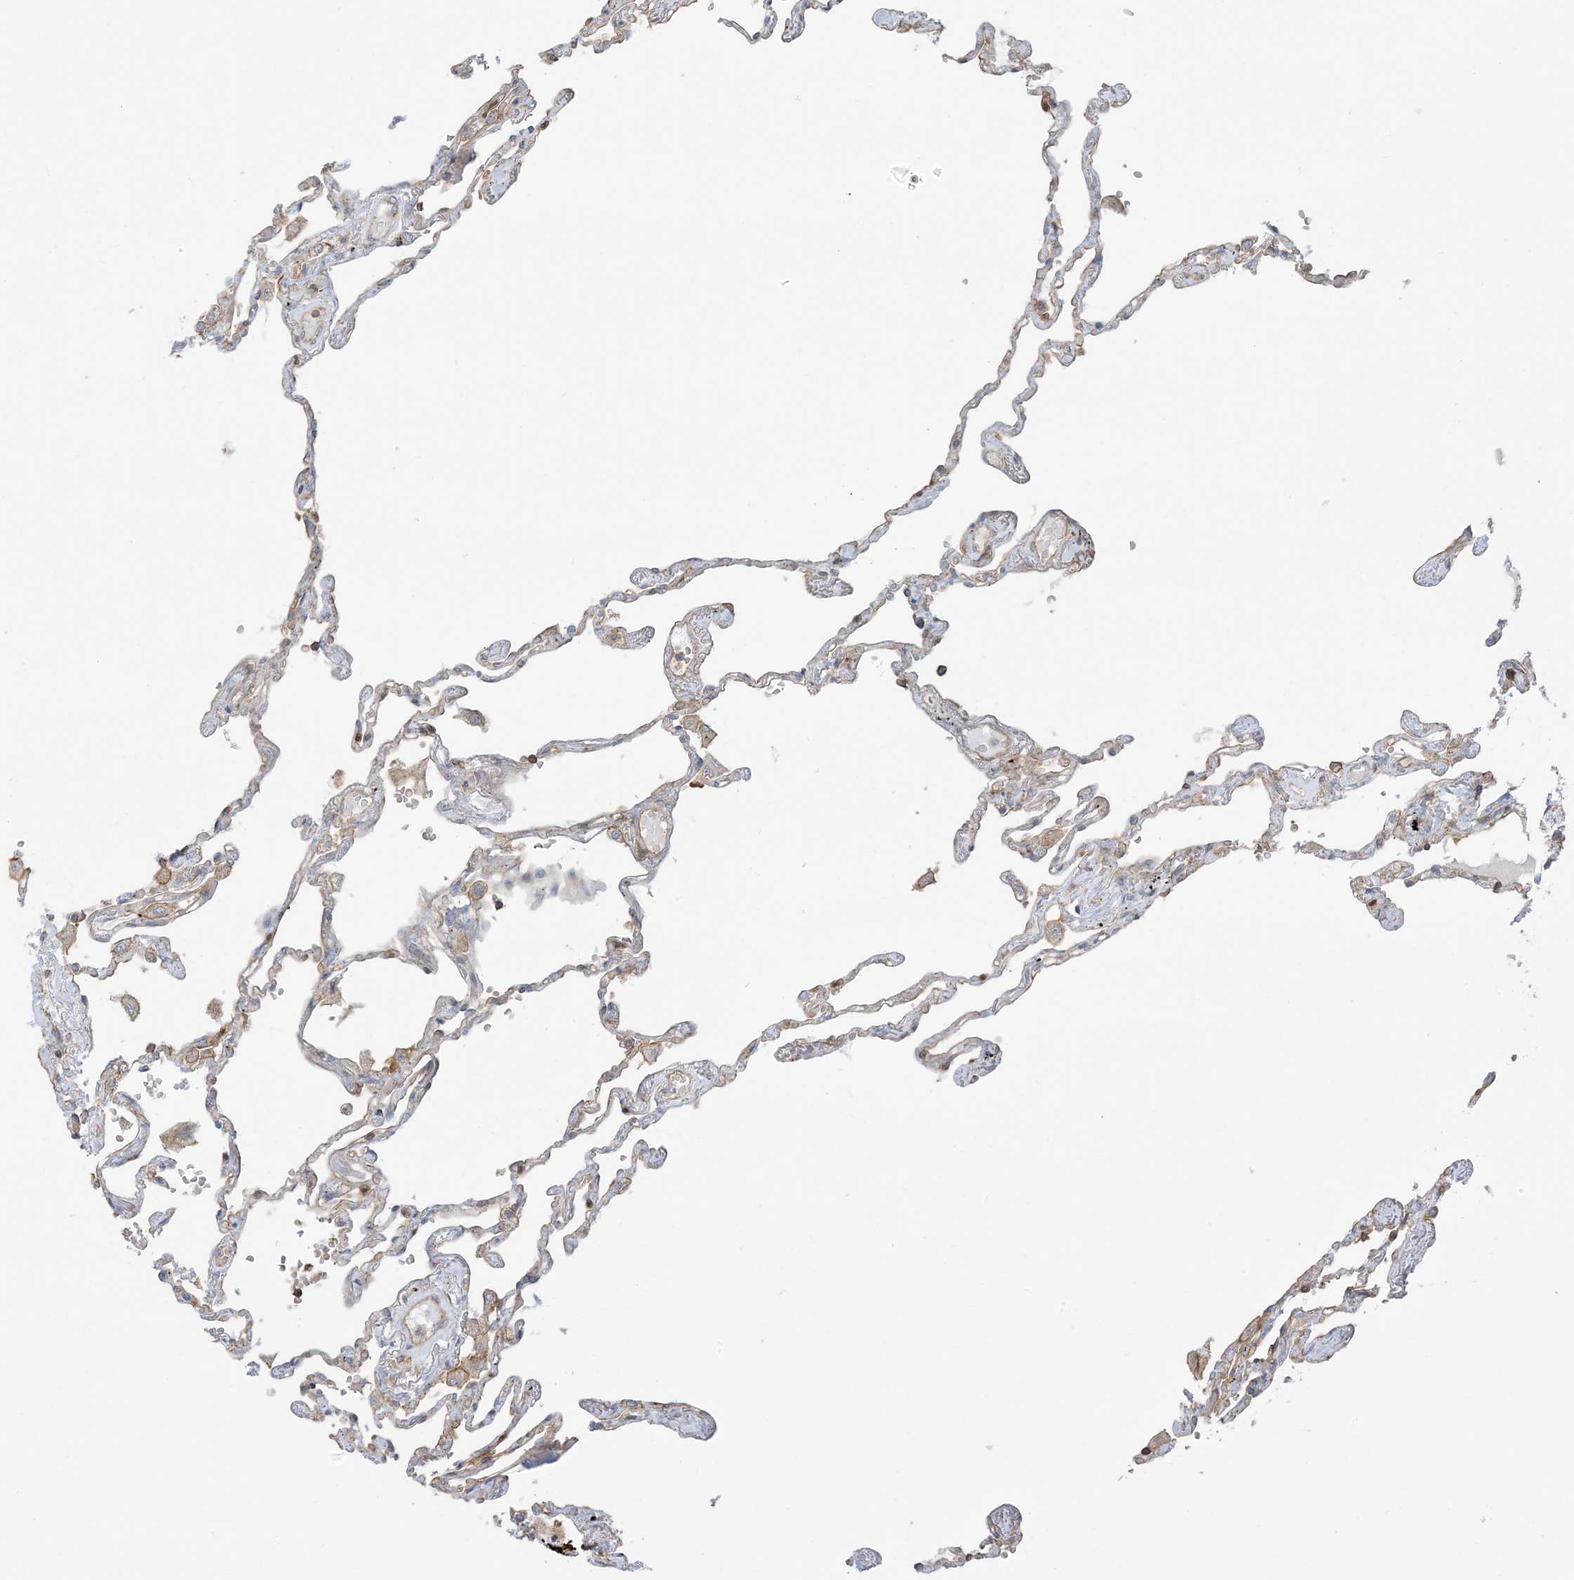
{"staining": {"intensity": "moderate", "quantity": "25%-75%", "location": "cytoplasmic/membranous"}, "tissue": "lung", "cell_type": "Alveolar cells", "image_type": "normal", "snomed": [{"axis": "morphology", "description": "Normal tissue, NOS"}, {"axis": "topography", "description": "Lung"}], "caption": "High-magnification brightfield microscopy of normal lung stained with DAB (3,3'-diaminobenzidine) (brown) and counterstained with hematoxylin (blue). alveolar cells exhibit moderate cytoplasmic/membranous expression is seen in about25%-75% of cells.", "gene": "ICMT", "patient": {"sex": "female", "age": 67}}